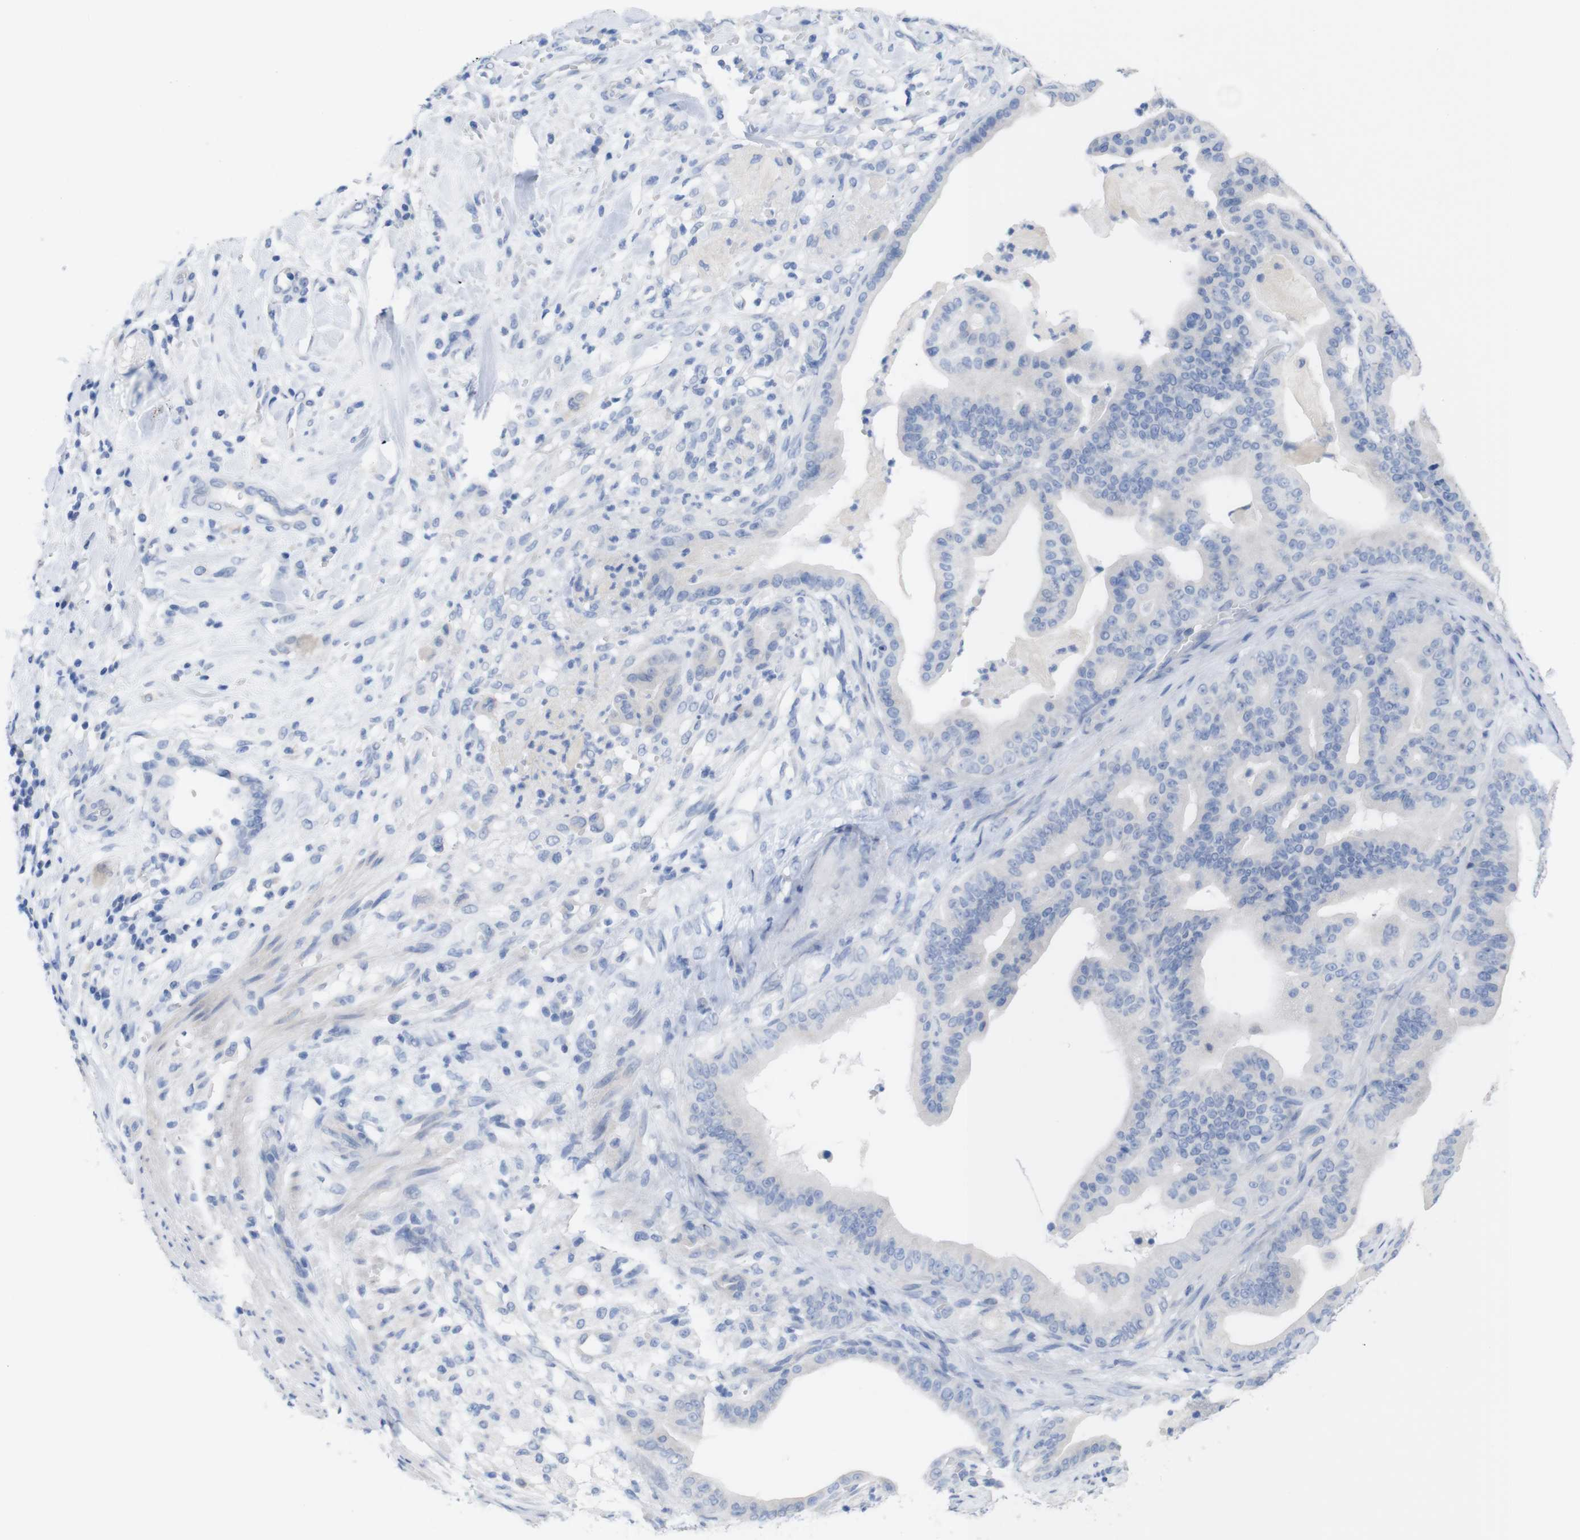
{"staining": {"intensity": "negative", "quantity": "none", "location": "none"}, "tissue": "pancreatic cancer", "cell_type": "Tumor cells", "image_type": "cancer", "snomed": [{"axis": "morphology", "description": "Adenocarcinoma, NOS"}, {"axis": "topography", "description": "Pancreas"}], "caption": "High magnification brightfield microscopy of pancreatic cancer stained with DAB (brown) and counterstained with hematoxylin (blue): tumor cells show no significant staining.", "gene": "PNMA1", "patient": {"sex": "male", "age": 63}}